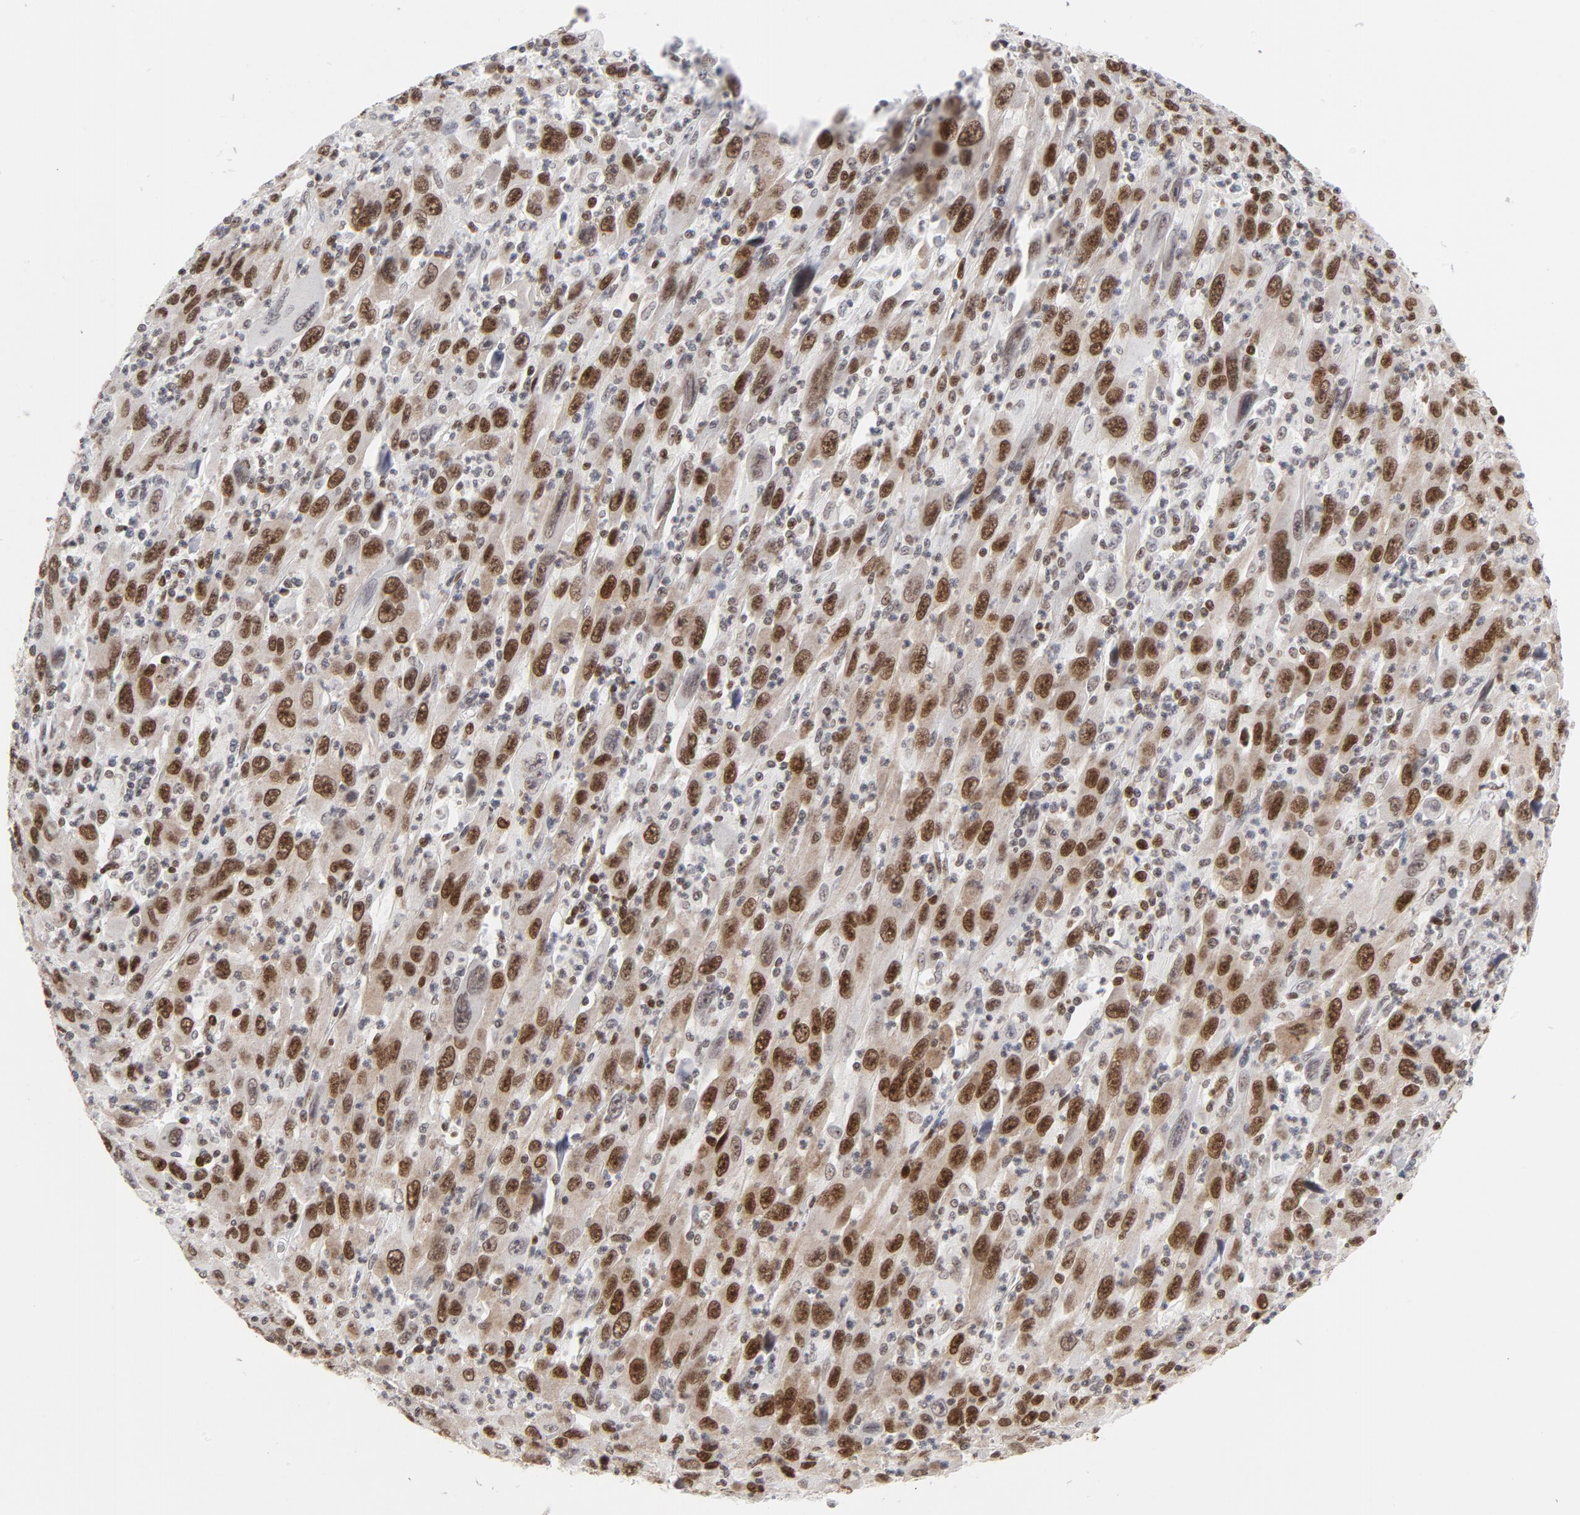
{"staining": {"intensity": "strong", "quantity": "25%-75%", "location": "nuclear"}, "tissue": "melanoma", "cell_type": "Tumor cells", "image_type": "cancer", "snomed": [{"axis": "morphology", "description": "Malignant melanoma, Metastatic site"}, {"axis": "topography", "description": "Skin"}], "caption": "A brown stain shows strong nuclear staining of a protein in human melanoma tumor cells.", "gene": "RFC4", "patient": {"sex": "female", "age": 56}}